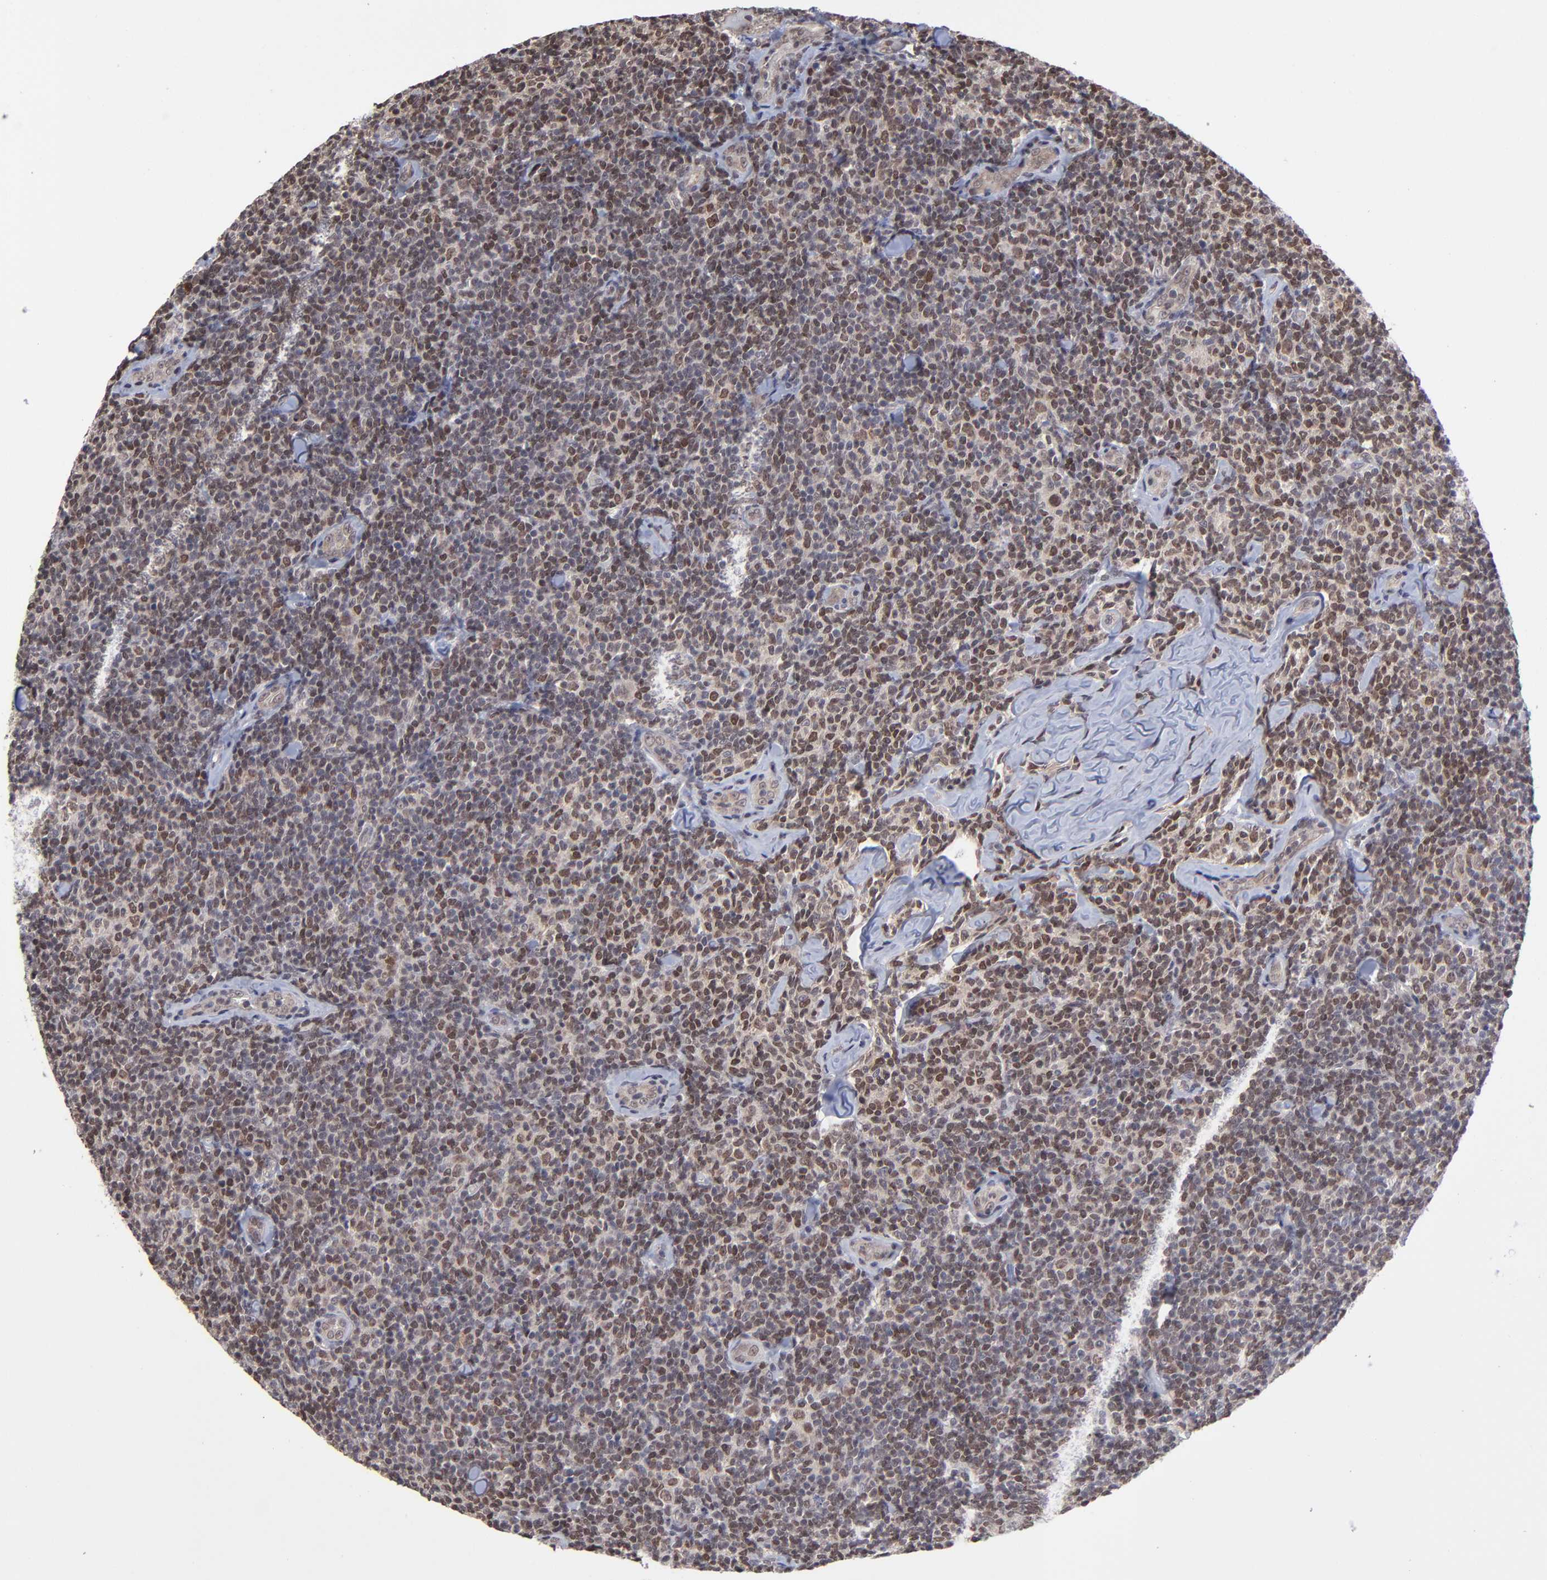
{"staining": {"intensity": "moderate", "quantity": ">75%", "location": "nuclear"}, "tissue": "lymphoma", "cell_type": "Tumor cells", "image_type": "cancer", "snomed": [{"axis": "morphology", "description": "Malignant lymphoma, non-Hodgkin's type, Low grade"}, {"axis": "topography", "description": "Lymph node"}], "caption": "Lymphoma was stained to show a protein in brown. There is medium levels of moderate nuclear expression in about >75% of tumor cells. The protein is stained brown, and the nuclei are stained in blue (DAB IHC with brightfield microscopy, high magnification).", "gene": "ZNF419", "patient": {"sex": "female", "age": 56}}